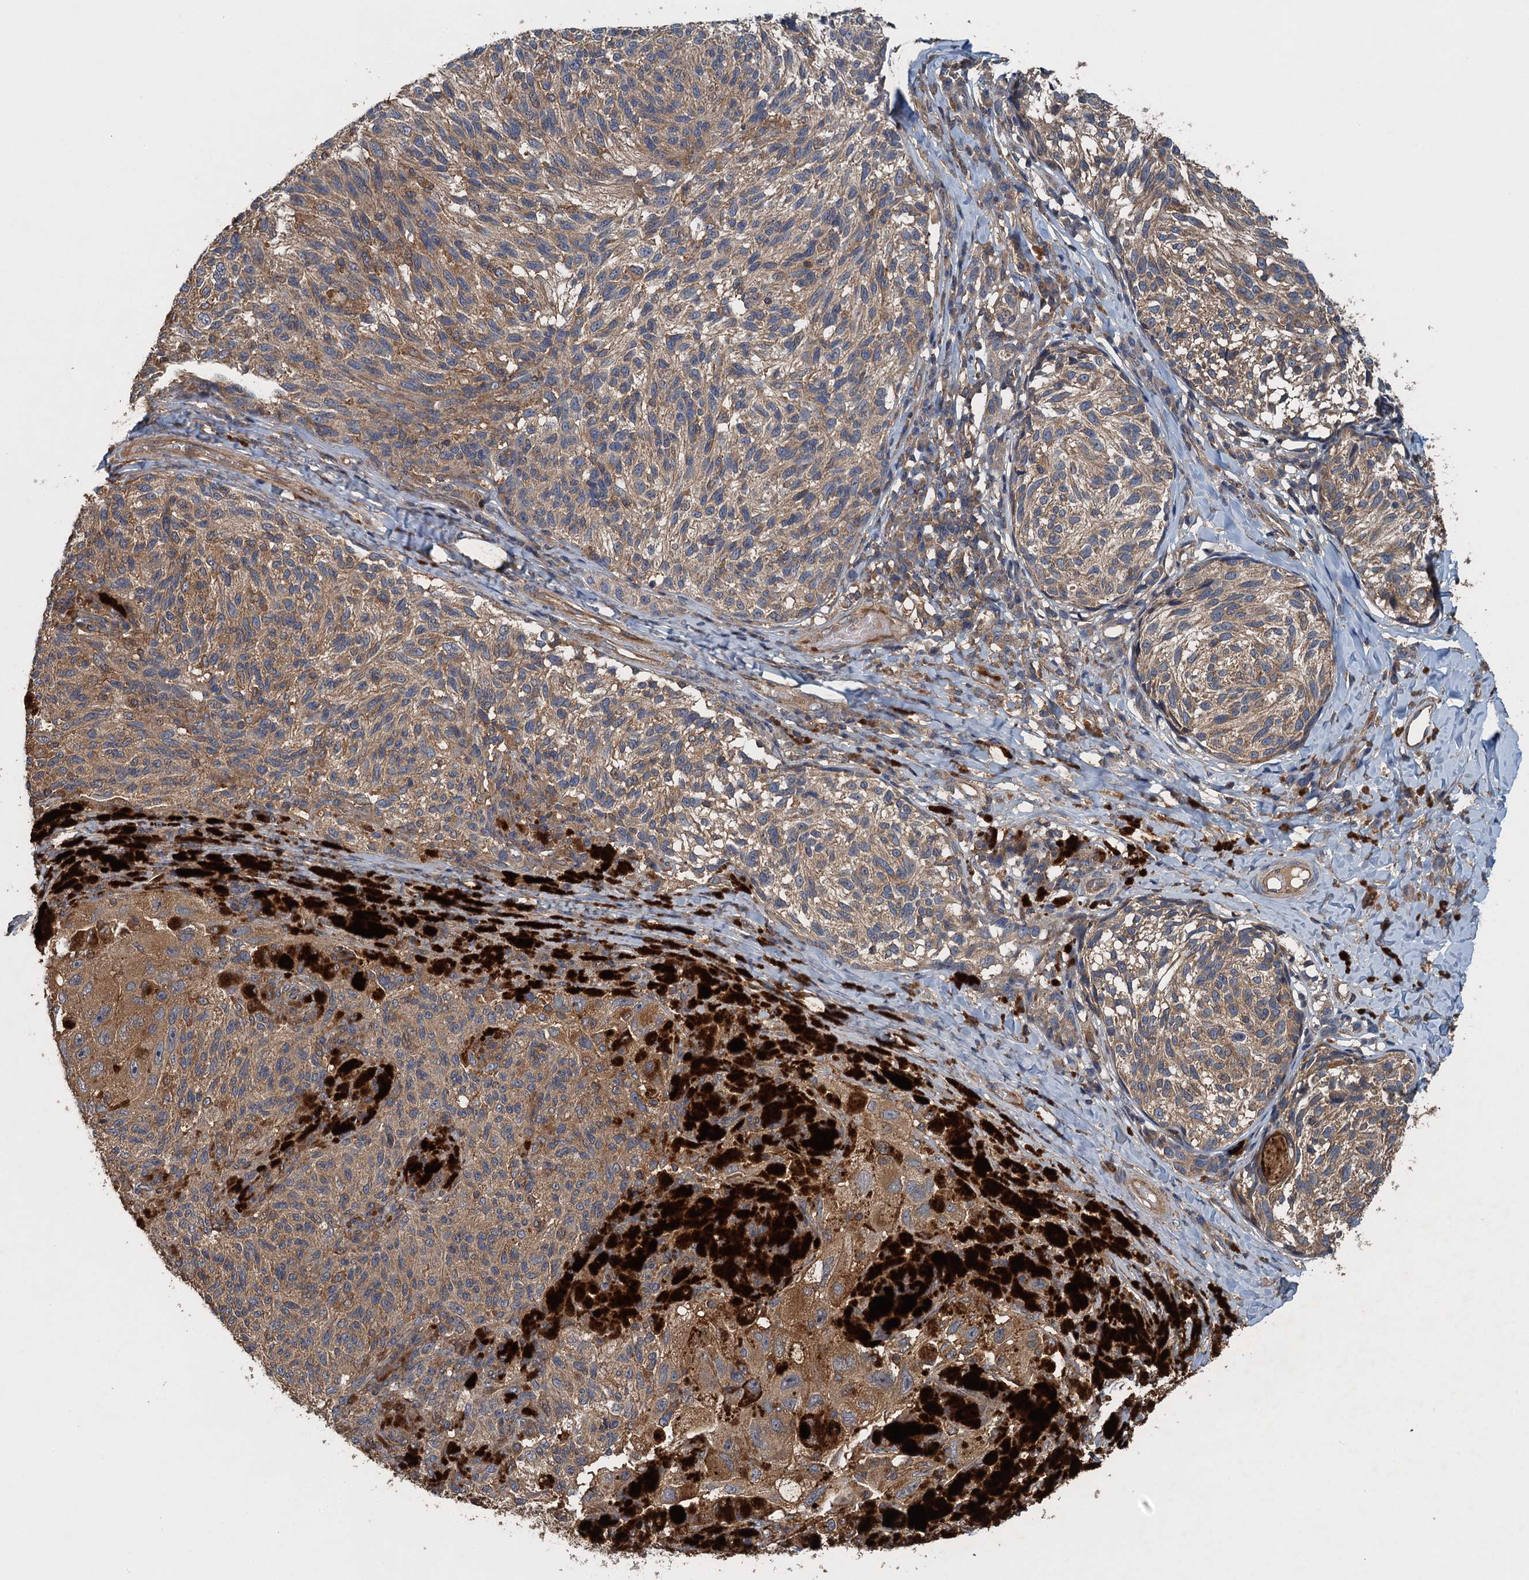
{"staining": {"intensity": "moderate", "quantity": ">75%", "location": "cytoplasmic/membranous"}, "tissue": "melanoma", "cell_type": "Tumor cells", "image_type": "cancer", "snomed": [{"axis": "morphology", "description": "Malignant melanoma, NOS"}, {"axis": "topography", "description": "Skin"}], "caption": "Brown immunohistochemical staining in human melanoma demonstrates moderate cytoplasmic/membranous staining in about >75% of tumor cells.", "gene": "BORCS5", "patient": {"sex": "female", "age": 73}}